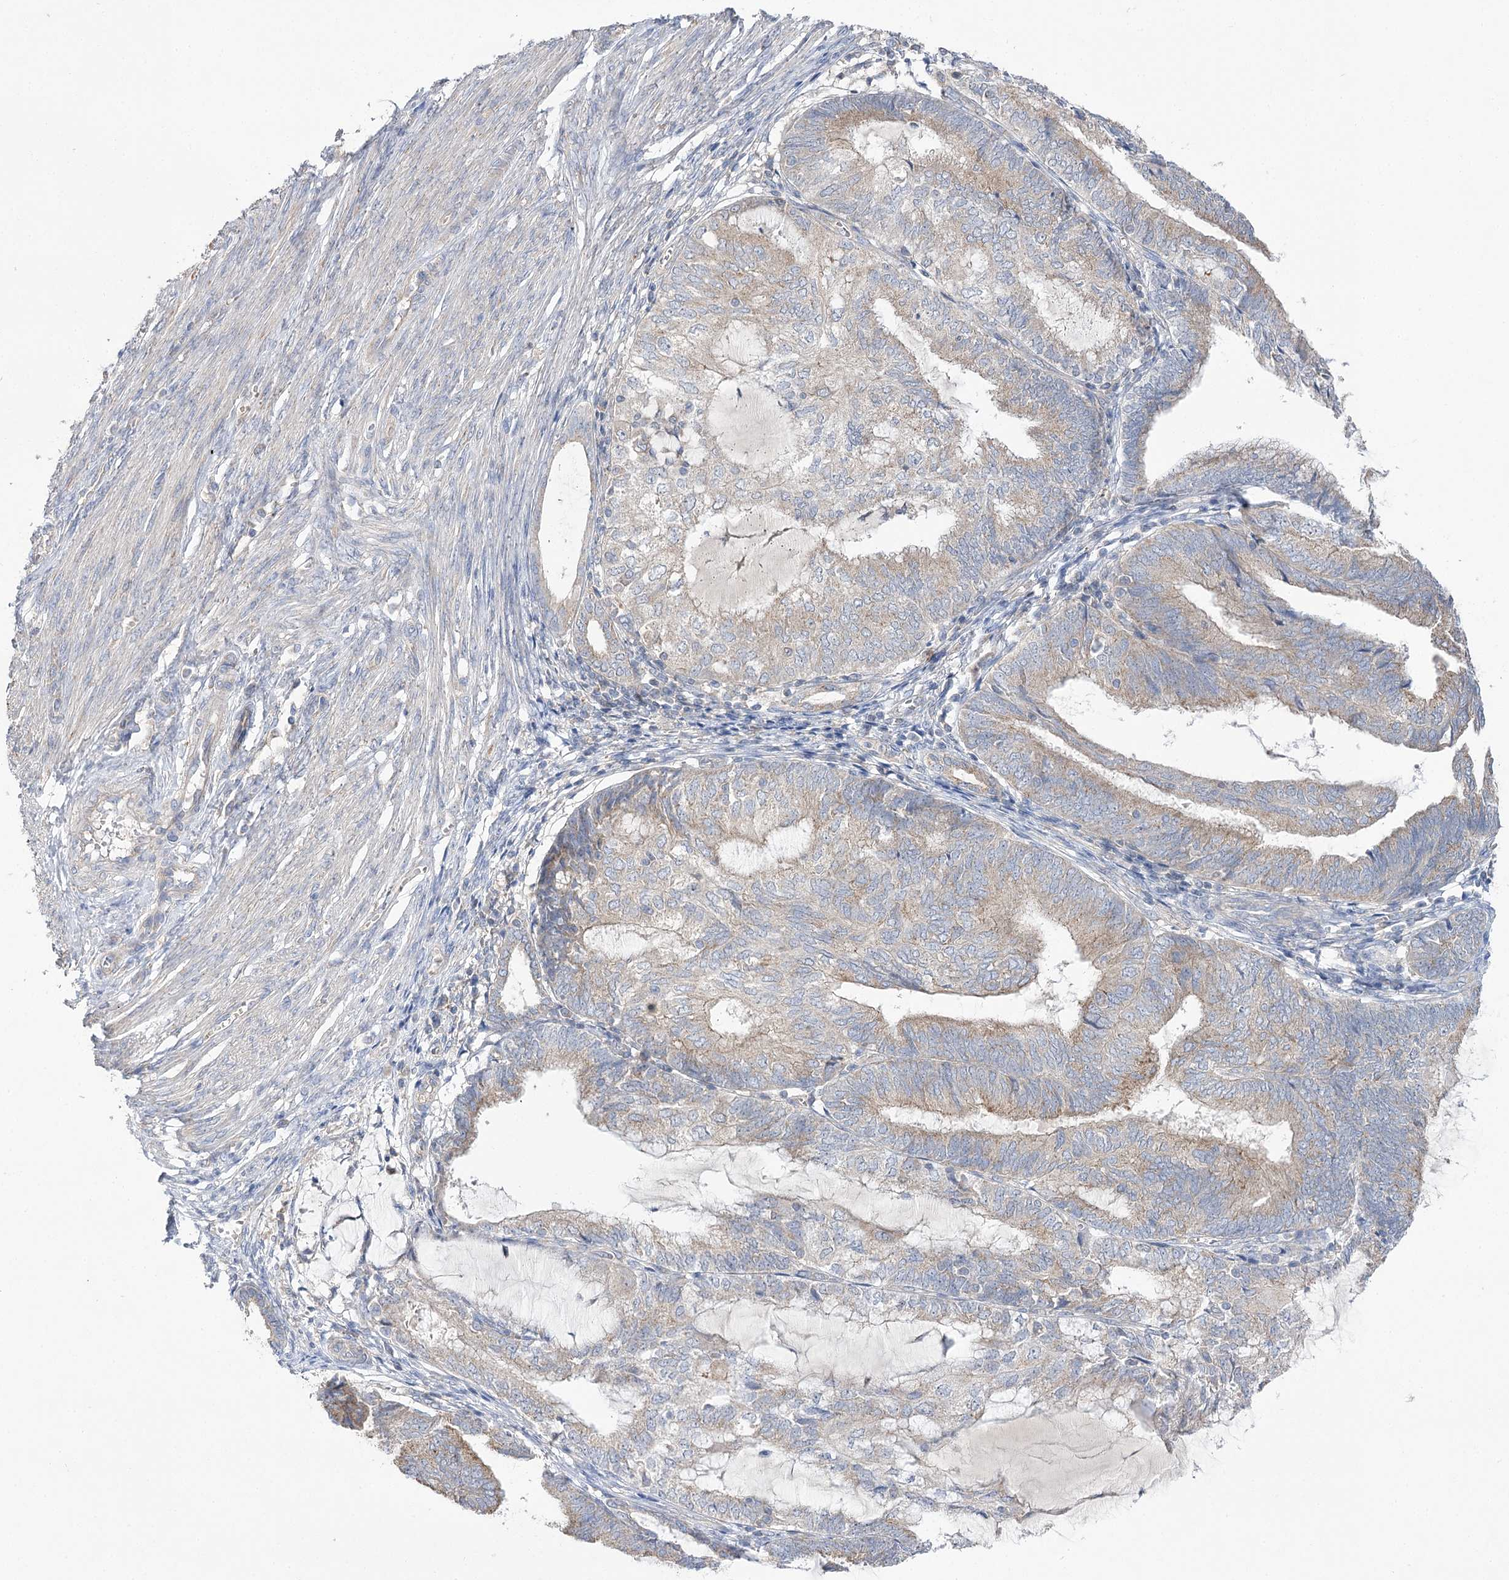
{"staining": {"intensity": "weak", "quantity": "25%-75%", "location": "cytoplasmic/membranous"}, "tissue": "endometrial cancer", "cell_type": "Tumor cells", "image_type": "cancer", "snomed": [{"axis": "morphology", "description": "Adenocarcinoma, NOS"}, {"axis": "topography", "description": "Endometrium"}], "caption": "Protein expression analysis of endometrial cancer reveals weak cytoplasmic/membranous staining in approximately 25%-75% of tumor cells. (DAB IHC with brightfield microscopy, high magnification).", "gene": "AURKC", "patient": {"sex": "female", "age": 81}}